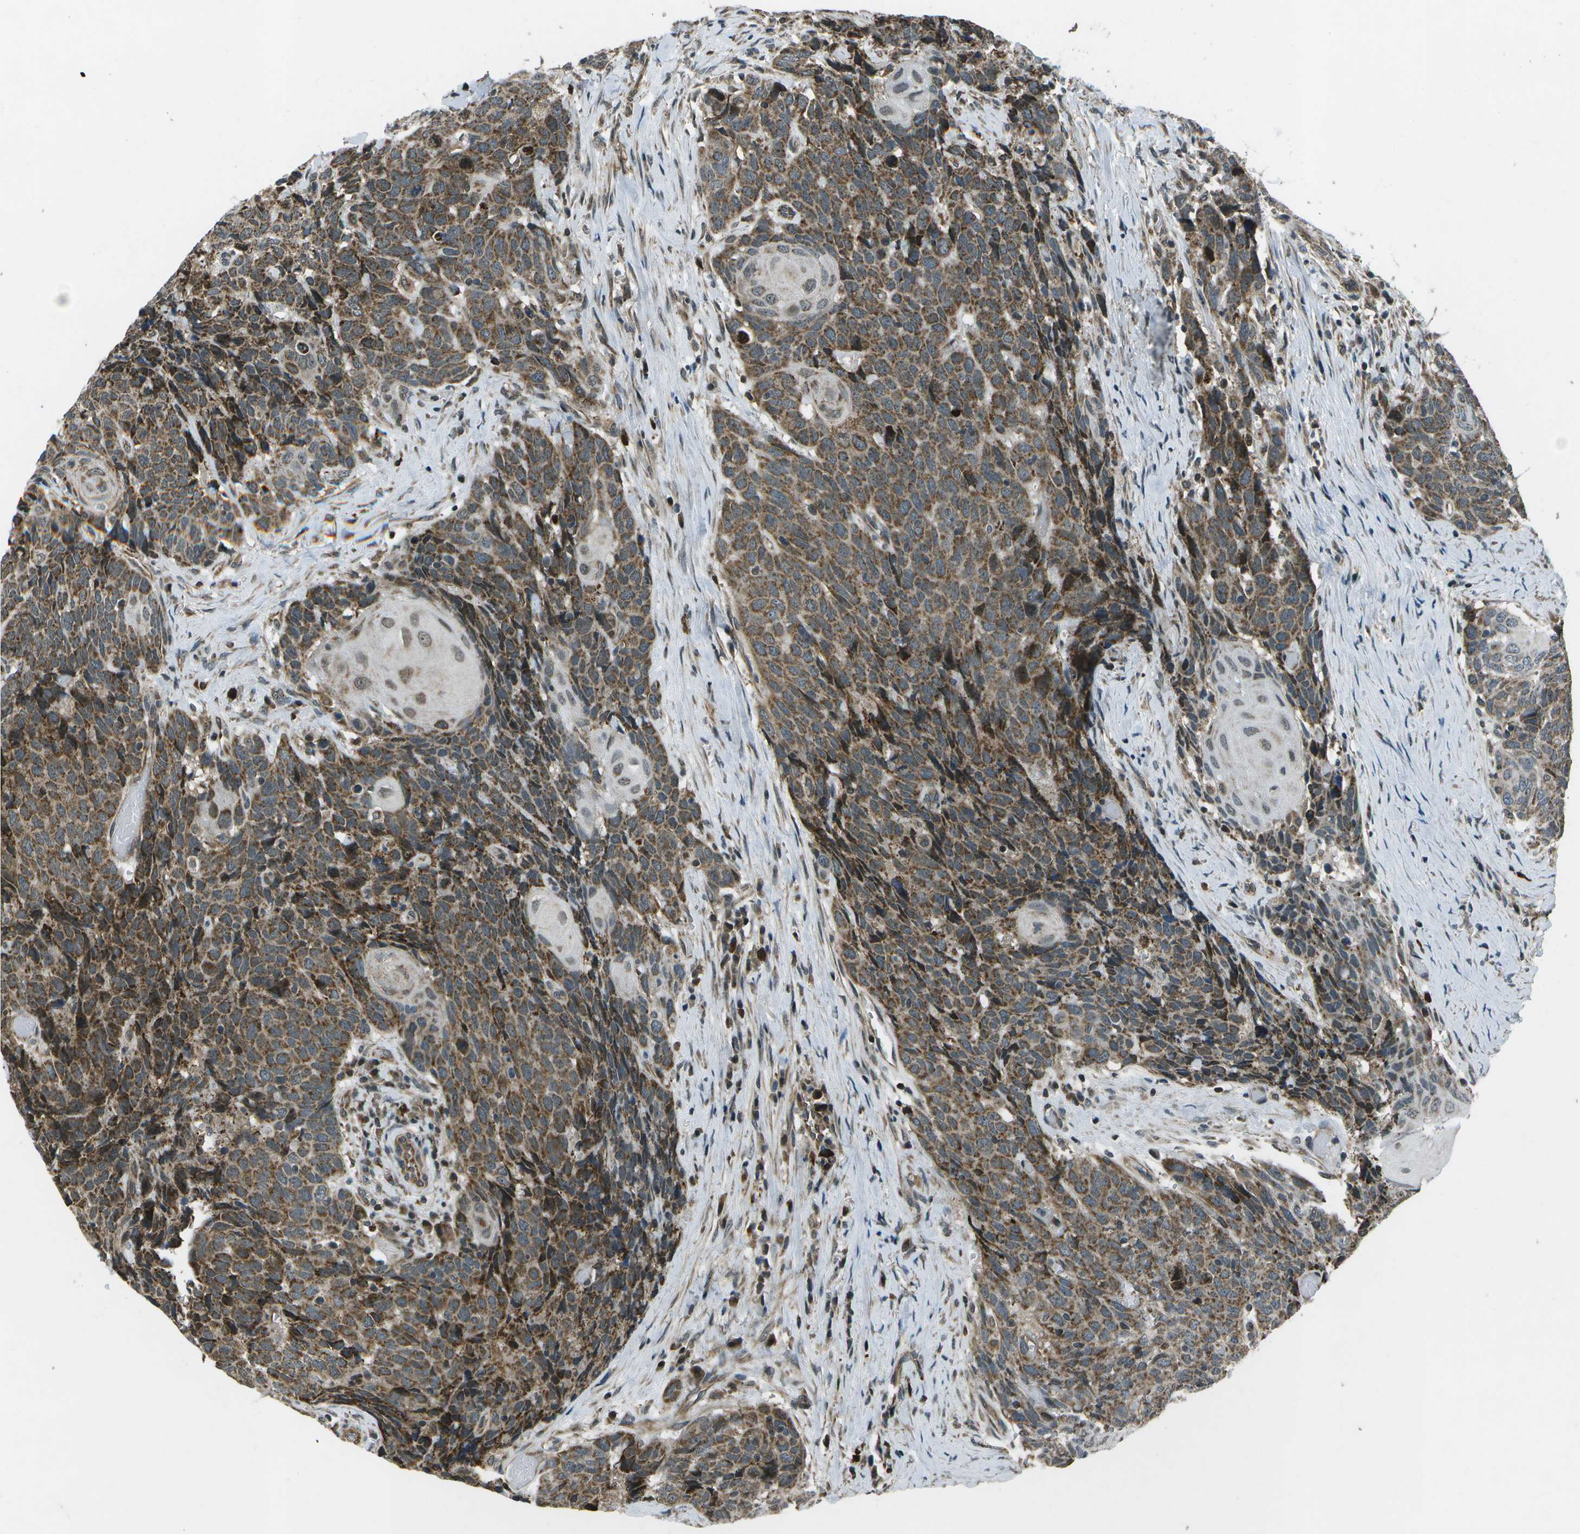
{"staining": {"intensity": "strong", "quantity": ">75%", "location": "cytoplasmic/membranous"}, "tissue": "head and neck cancer", "cell_type": "Tumor cells", "image_type": "cancer", "snomed": [{"axis": "morphology", "description": "Squamous cell carcinoma, NOS"}, {"axis": "topography", "description": "Head-Neck"}], "caption": "A high-resolution histopathology image shows immunohistochemistry (IHC) staining of head and neck cancer, which exhibits strong cytoplasmic/membranous staining in about >75% of tumor cells. (DAB (3,3'-diaminobenzidine) = brown stain, brightfield microscopy at high magnification).", "gene": "EIF2AK1", "patient": {"sex": "male", "age": 66}}